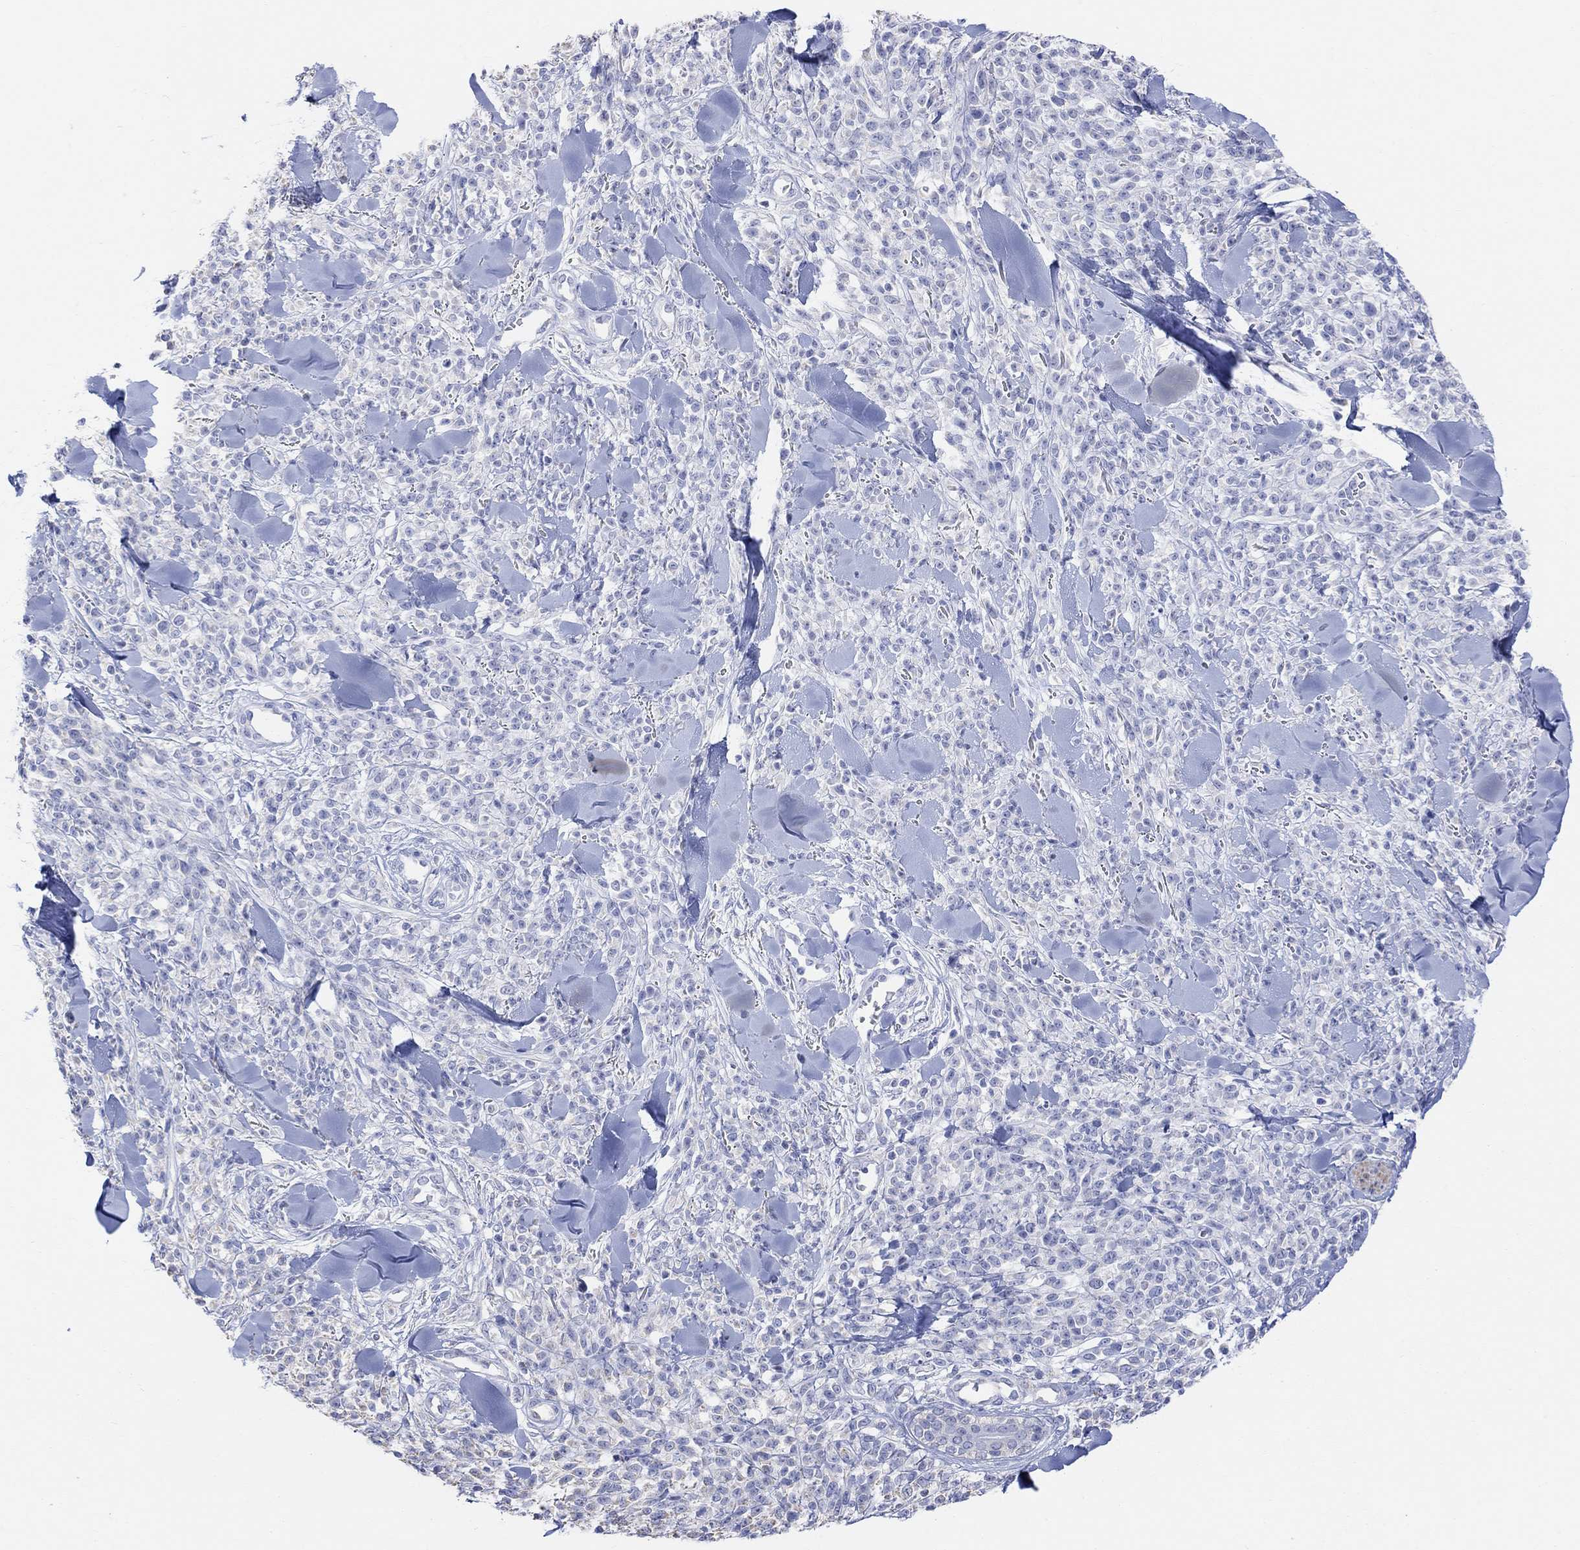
{"staining": {"intensity": "negative", "quantity": "none", "location": "none"}, "tissue": "melanoma", "cell_type": "Tumor cells", "image_type": "cancer", "snomed": [{"axis": "morphology", "description": "Malignant melanoma, NOS"}, {"axis": "topography", "description": "Skin"}, {"axis": "topography", "description": "Skin of trunk"}], "caption": "Immunohistochemistry (IHC) of malignant melanoma shows no staining in tumor cells.", "gene": "SYT12", "patient": {"sex": "male", "age": 74}}